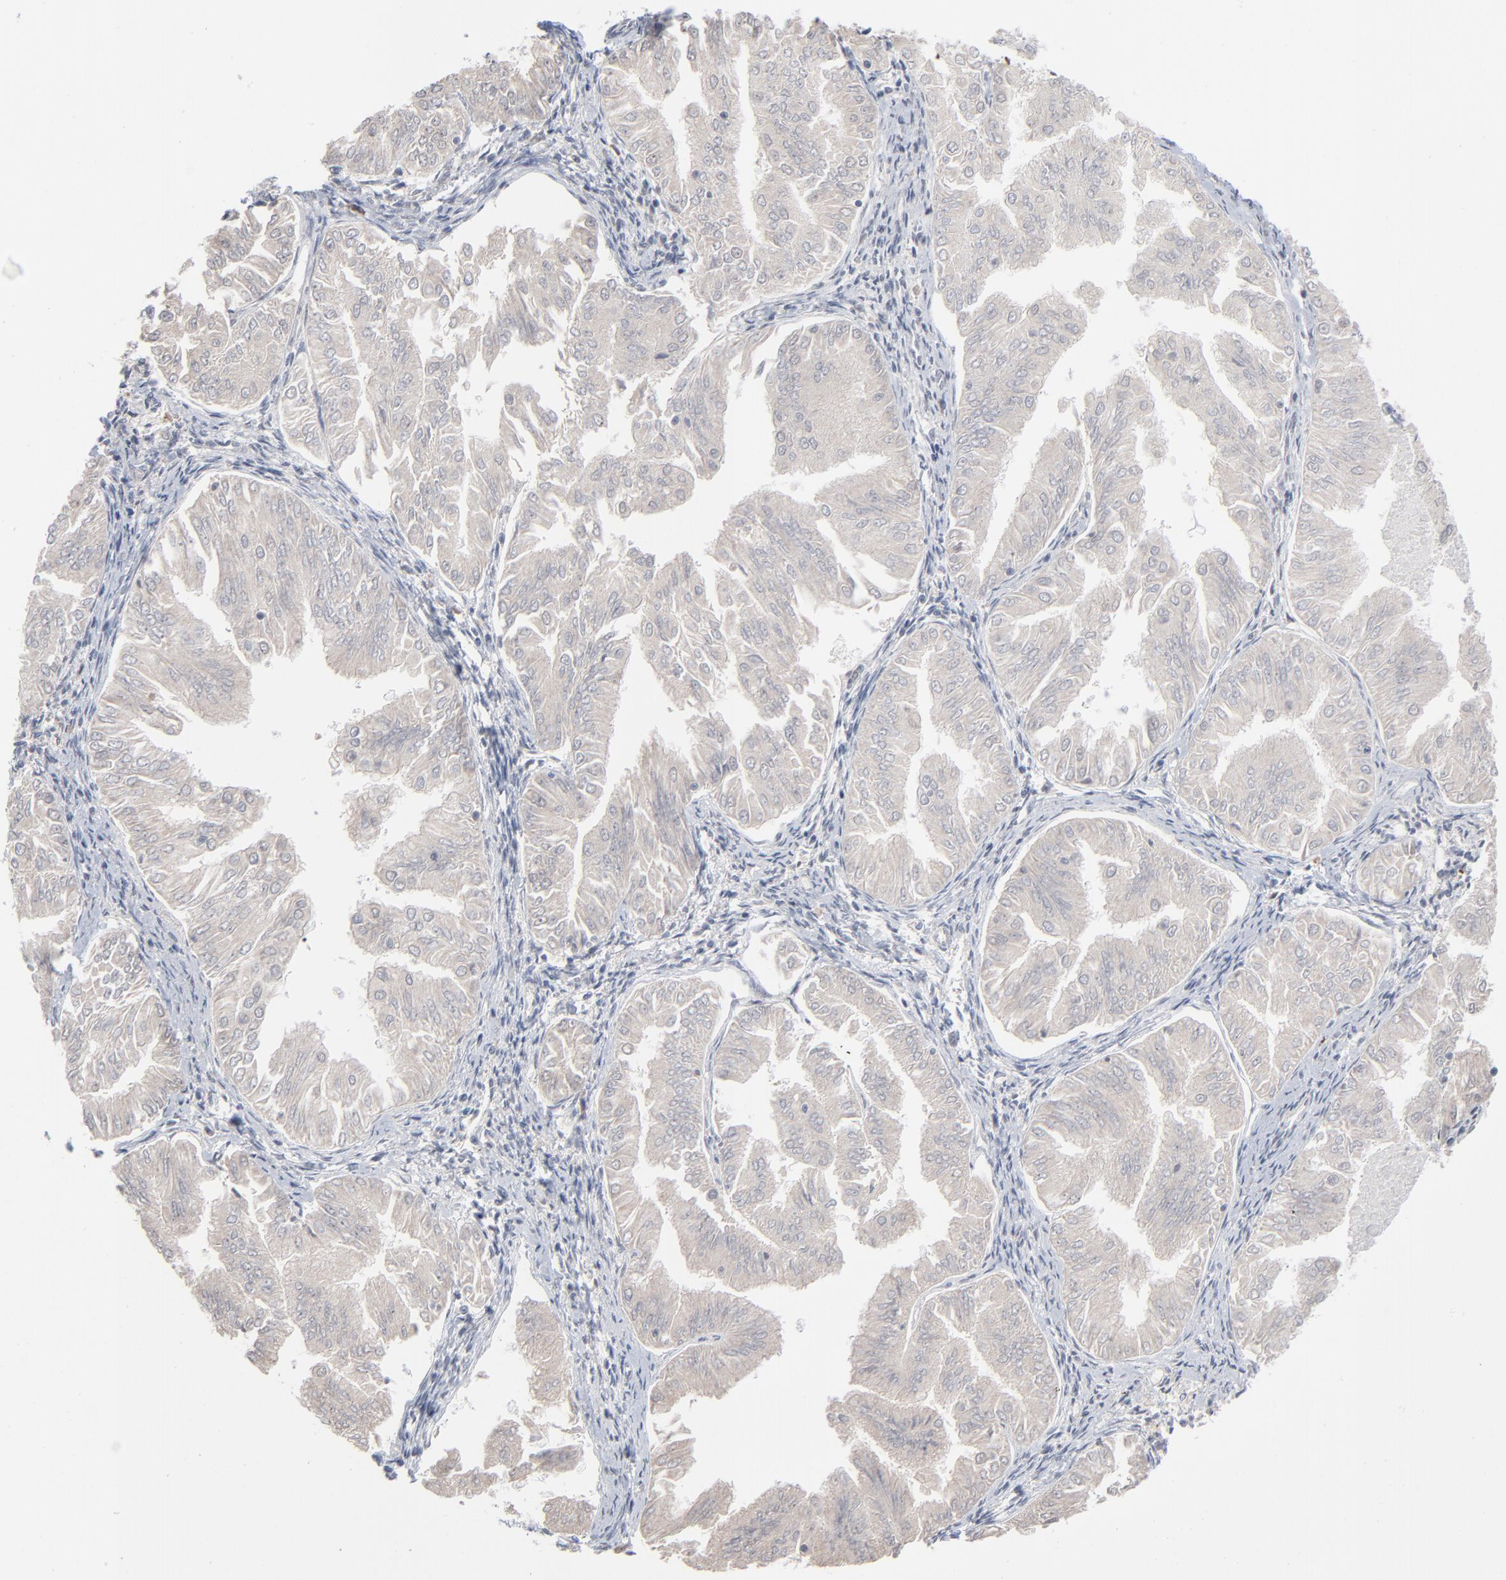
{"staining": {"intensity": "negative", "quantity": "none", "location": "none"}, "tissue": "endometrial cancer", "cell_type": "Tumor cells", "image_type": "cancer", "snomed": [{"axis": "morphology", "description": "Adenocarcinoma, NOS"}, {"axis": "topography", "description": "Endometrium"}], "caption": "DAB immunohistochemical staining of human endometrial adenocarcinoma reveals no significant expression in tumor cells.", "gene": "MPHOSPH6", "patient": {"sex": "female", "age": 53}}